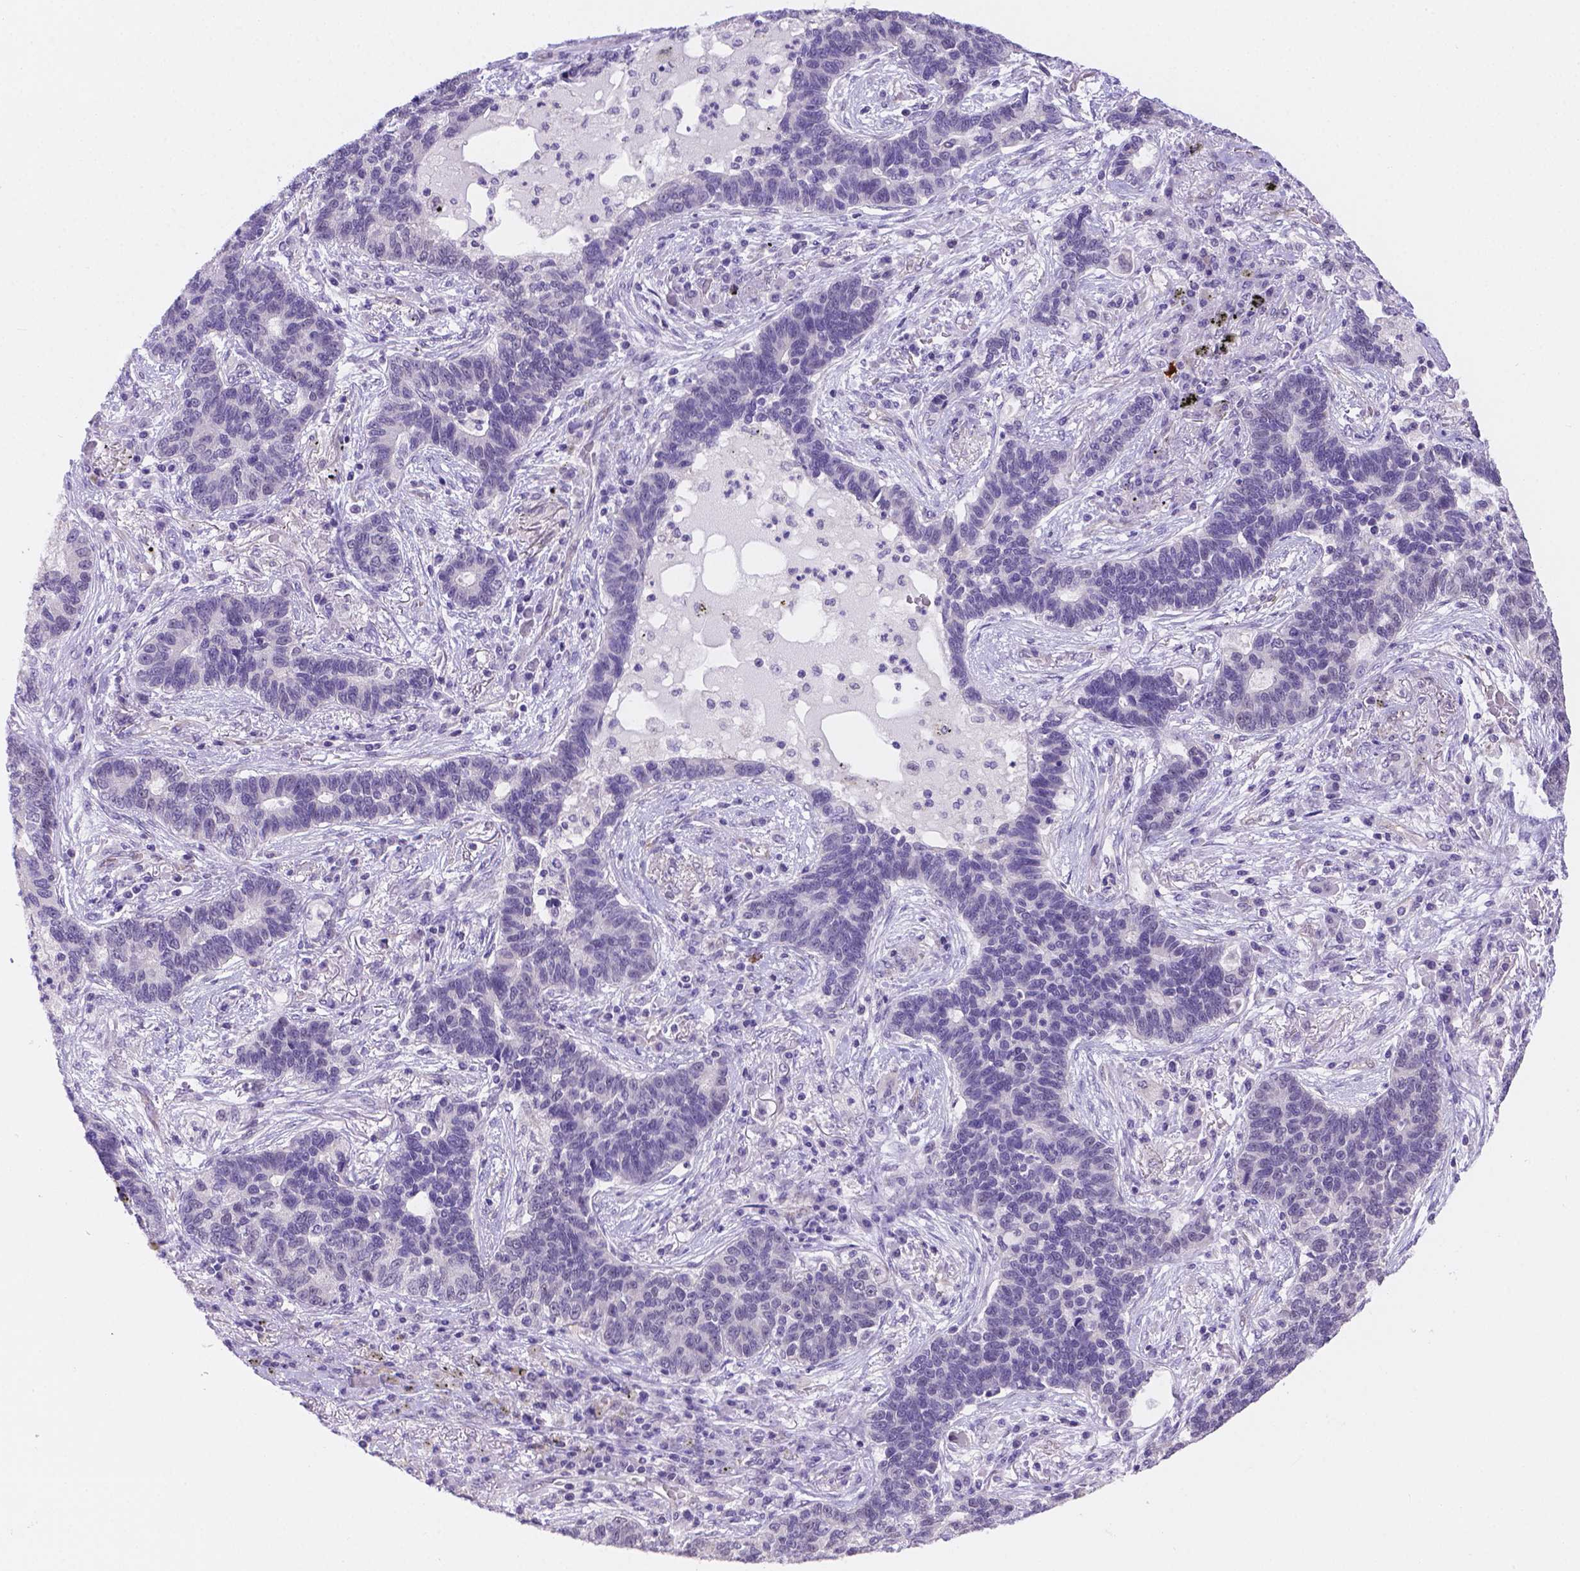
{"staining": {"intensity": "negative", "quantity": "none", "location": "none"}, "tissue": "lung cancer", "cell_type": "Tumor cells", "image_type": "cancer", "snomed": [{"axis": "morphology", "description": "Adenocarcinoma, NOS"}, {"axis": "topography", "description": "Lung"}], "caption": "A histopathology image of lung cancer (adenocarcinoma) stained for a protein demonstrates no brown staining in tumor cells.", "gene": "NXPE2", "patient": {"sex": "female", "age": 57}}